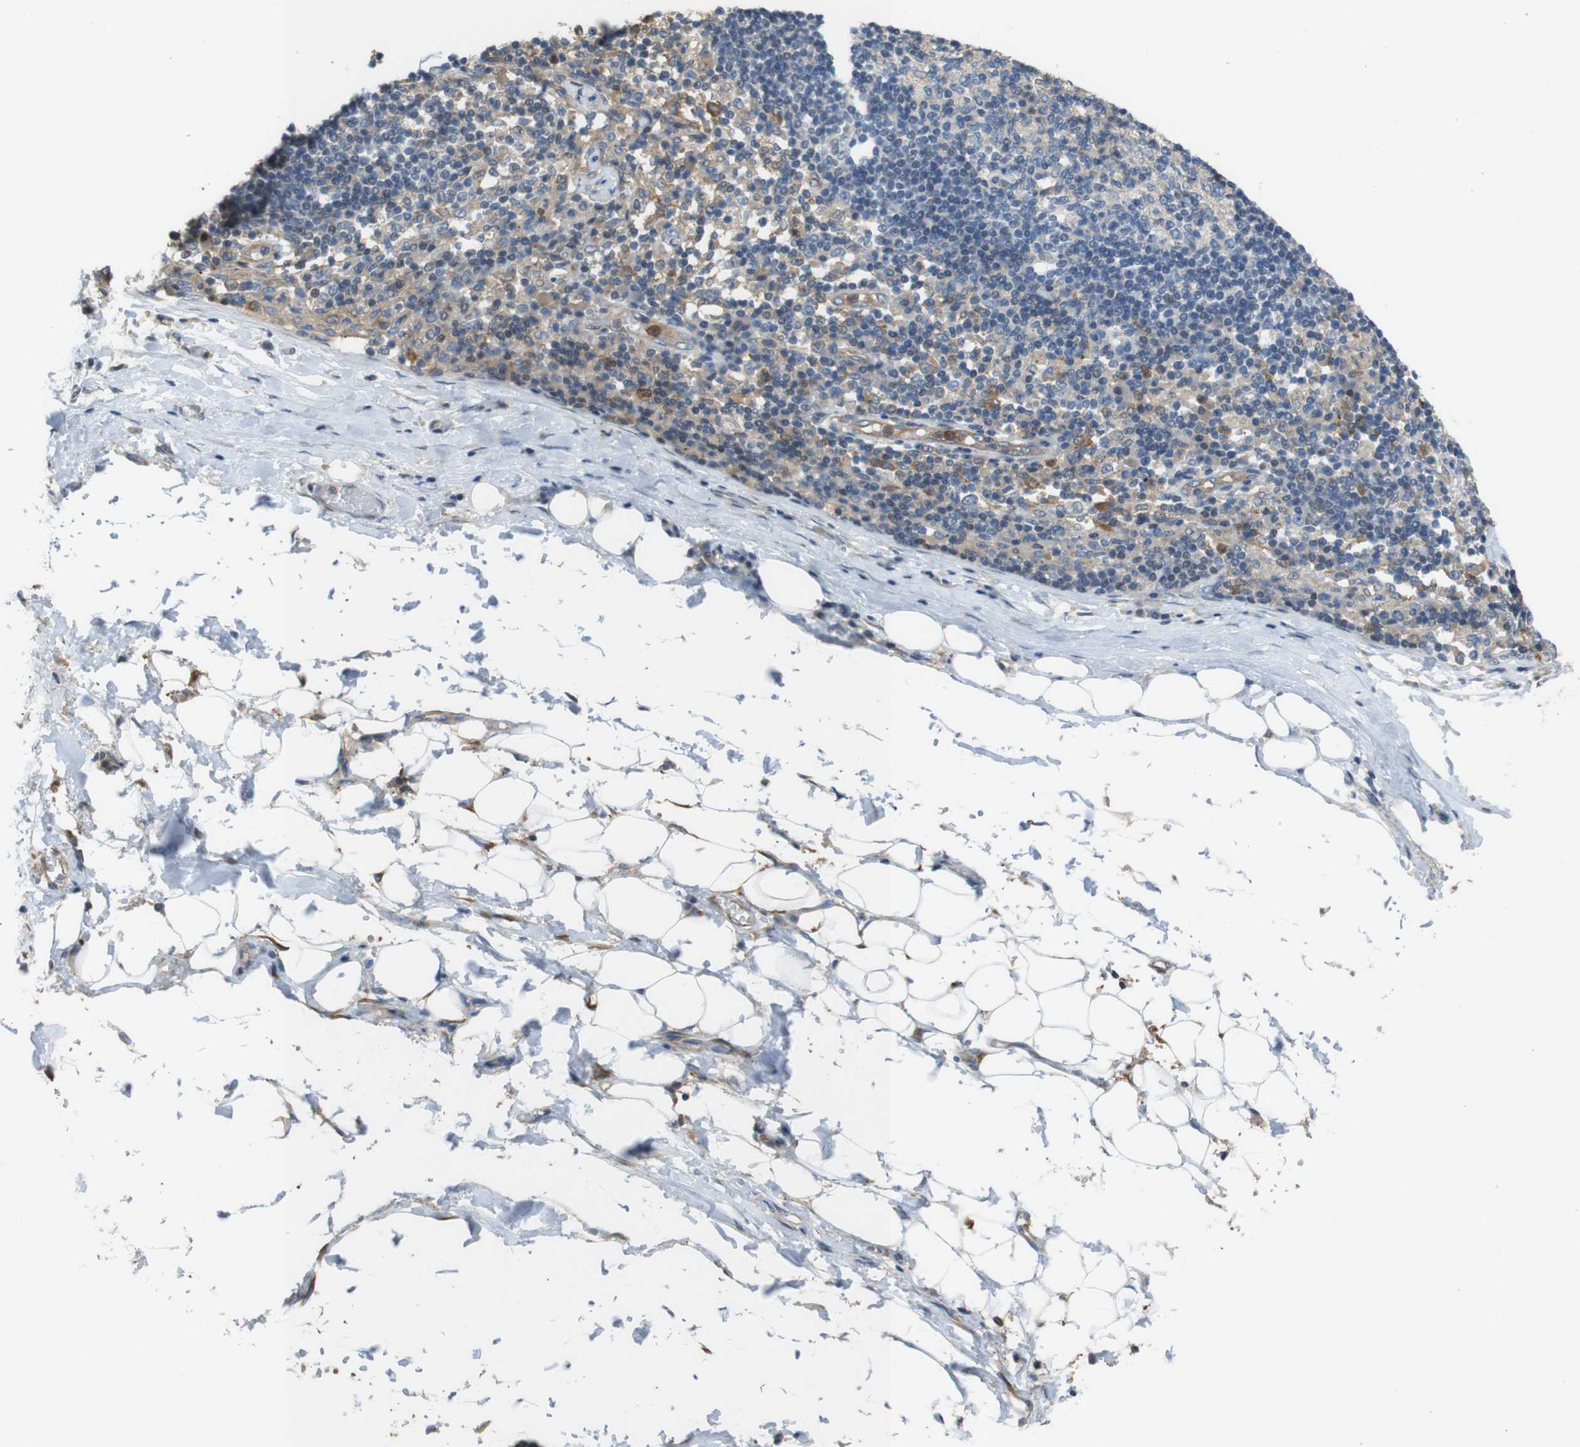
{"staining": {"intensity": "negative", "quantity": "none", "location": "none"}, "tissue": "adipose tissue", "cell_type": "Adipocytes", "image_type": "normal", "snomed": [{"axis": "morphology", "description": "Normal tissue, NOS"}, {"axis": "morphology", "description": "Adenocarcinoma, NOS"}, {"axis": "topography", "description": "Esophagus"}], "caption": "High magnification brightfield microscopy of normal adipose tissue stained with DAB (brown) and counterstained with hematoxylin (blue): adipocytes show no significant expression. Brightfield microscopy of immunohistochemistry stained with DAB (brown) and hematoxylin (blue), captured at high magnification.", "gene": "PCDH10", "patient": {"sex": "male", "age": 62}}